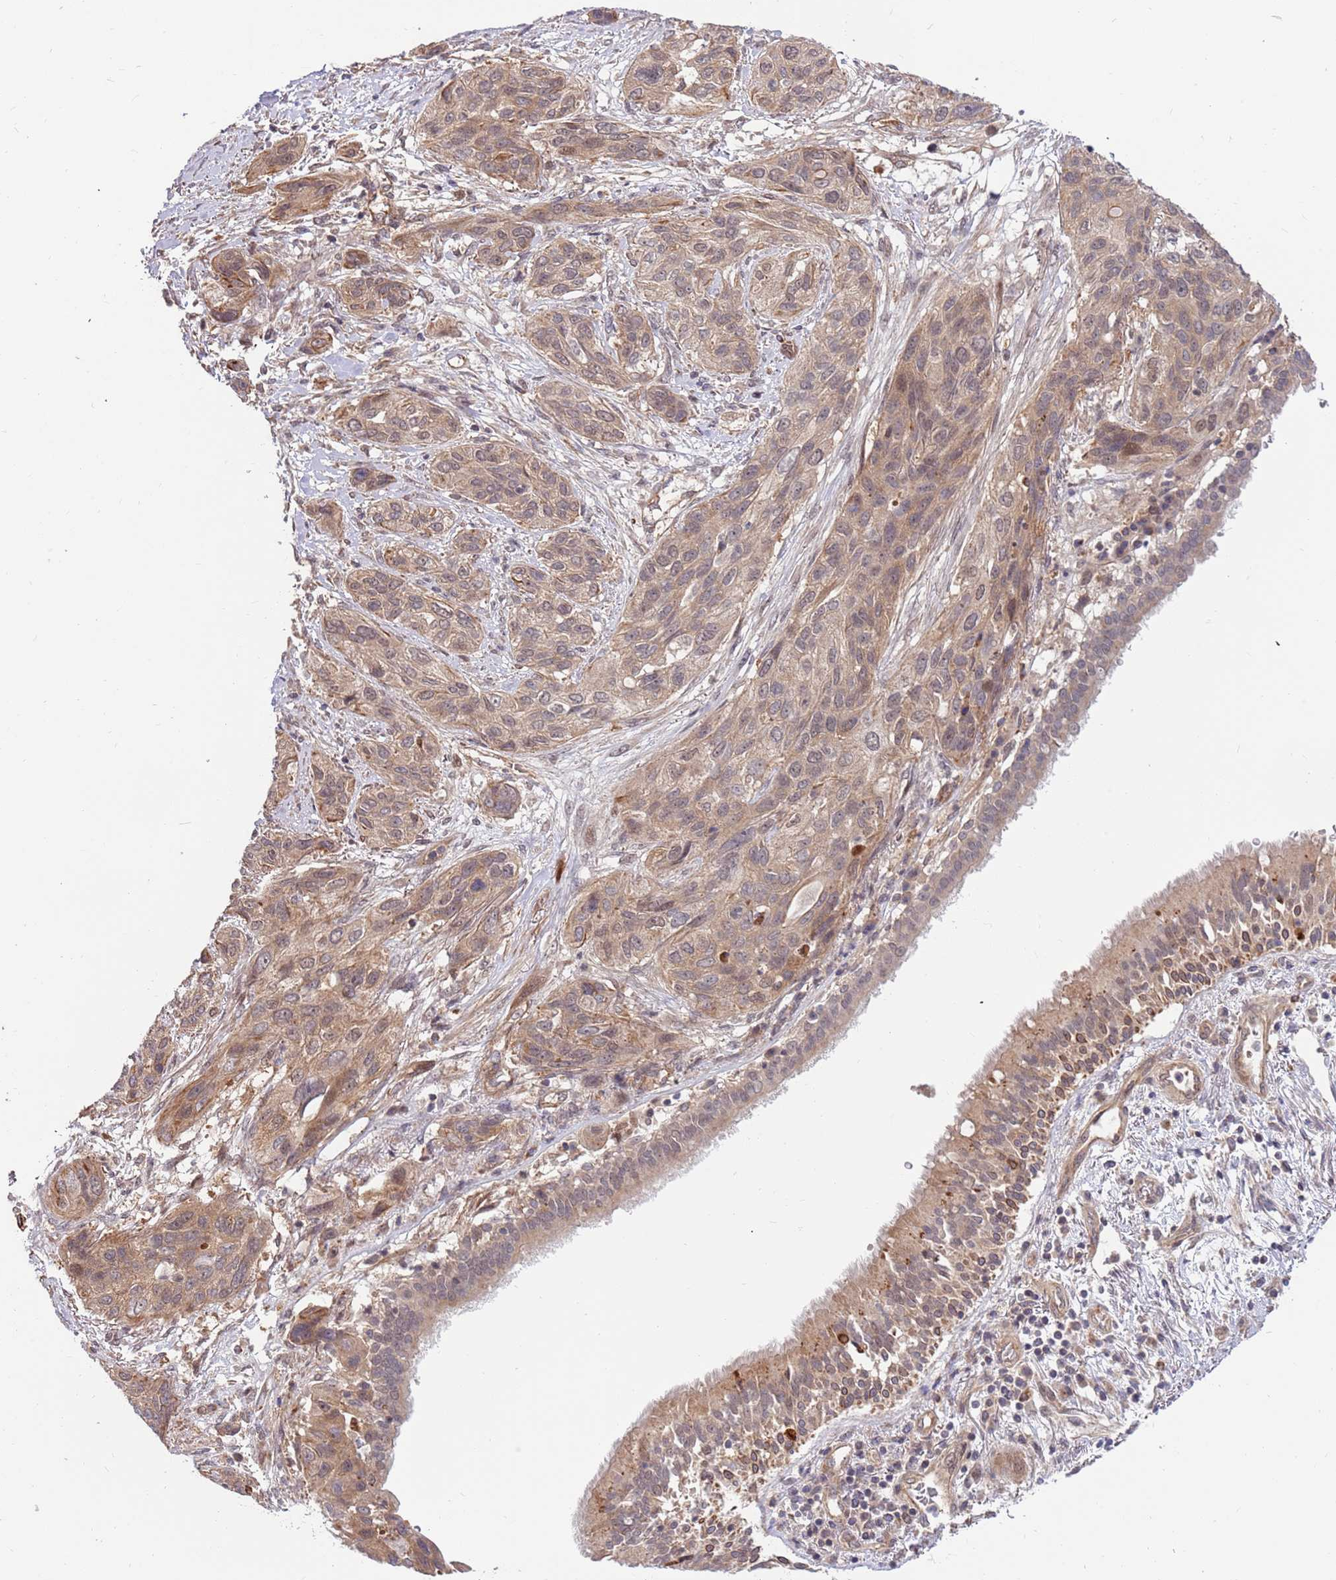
{"staining": {"intensity": "weak", "quantity": ">75%", "location": "cytoplasmic/membranous"}, "tissue": "lung cancer", "cell_type": "Tumor cells", "image_type": "cancer", "snomed": [{"axis": "morphology", "description": "Squamous cell carcinoma, NOS"}, {"axis": "topography", "description": "Lung"}], "caption": "DAB immunohistochemical staining of human lung cancer exhibits weak cytoplasmic/membranous protein expression in about >75% of tumor cells.", "gene": "HAUS3", "patient": {"sex": "female", "age": 70}}